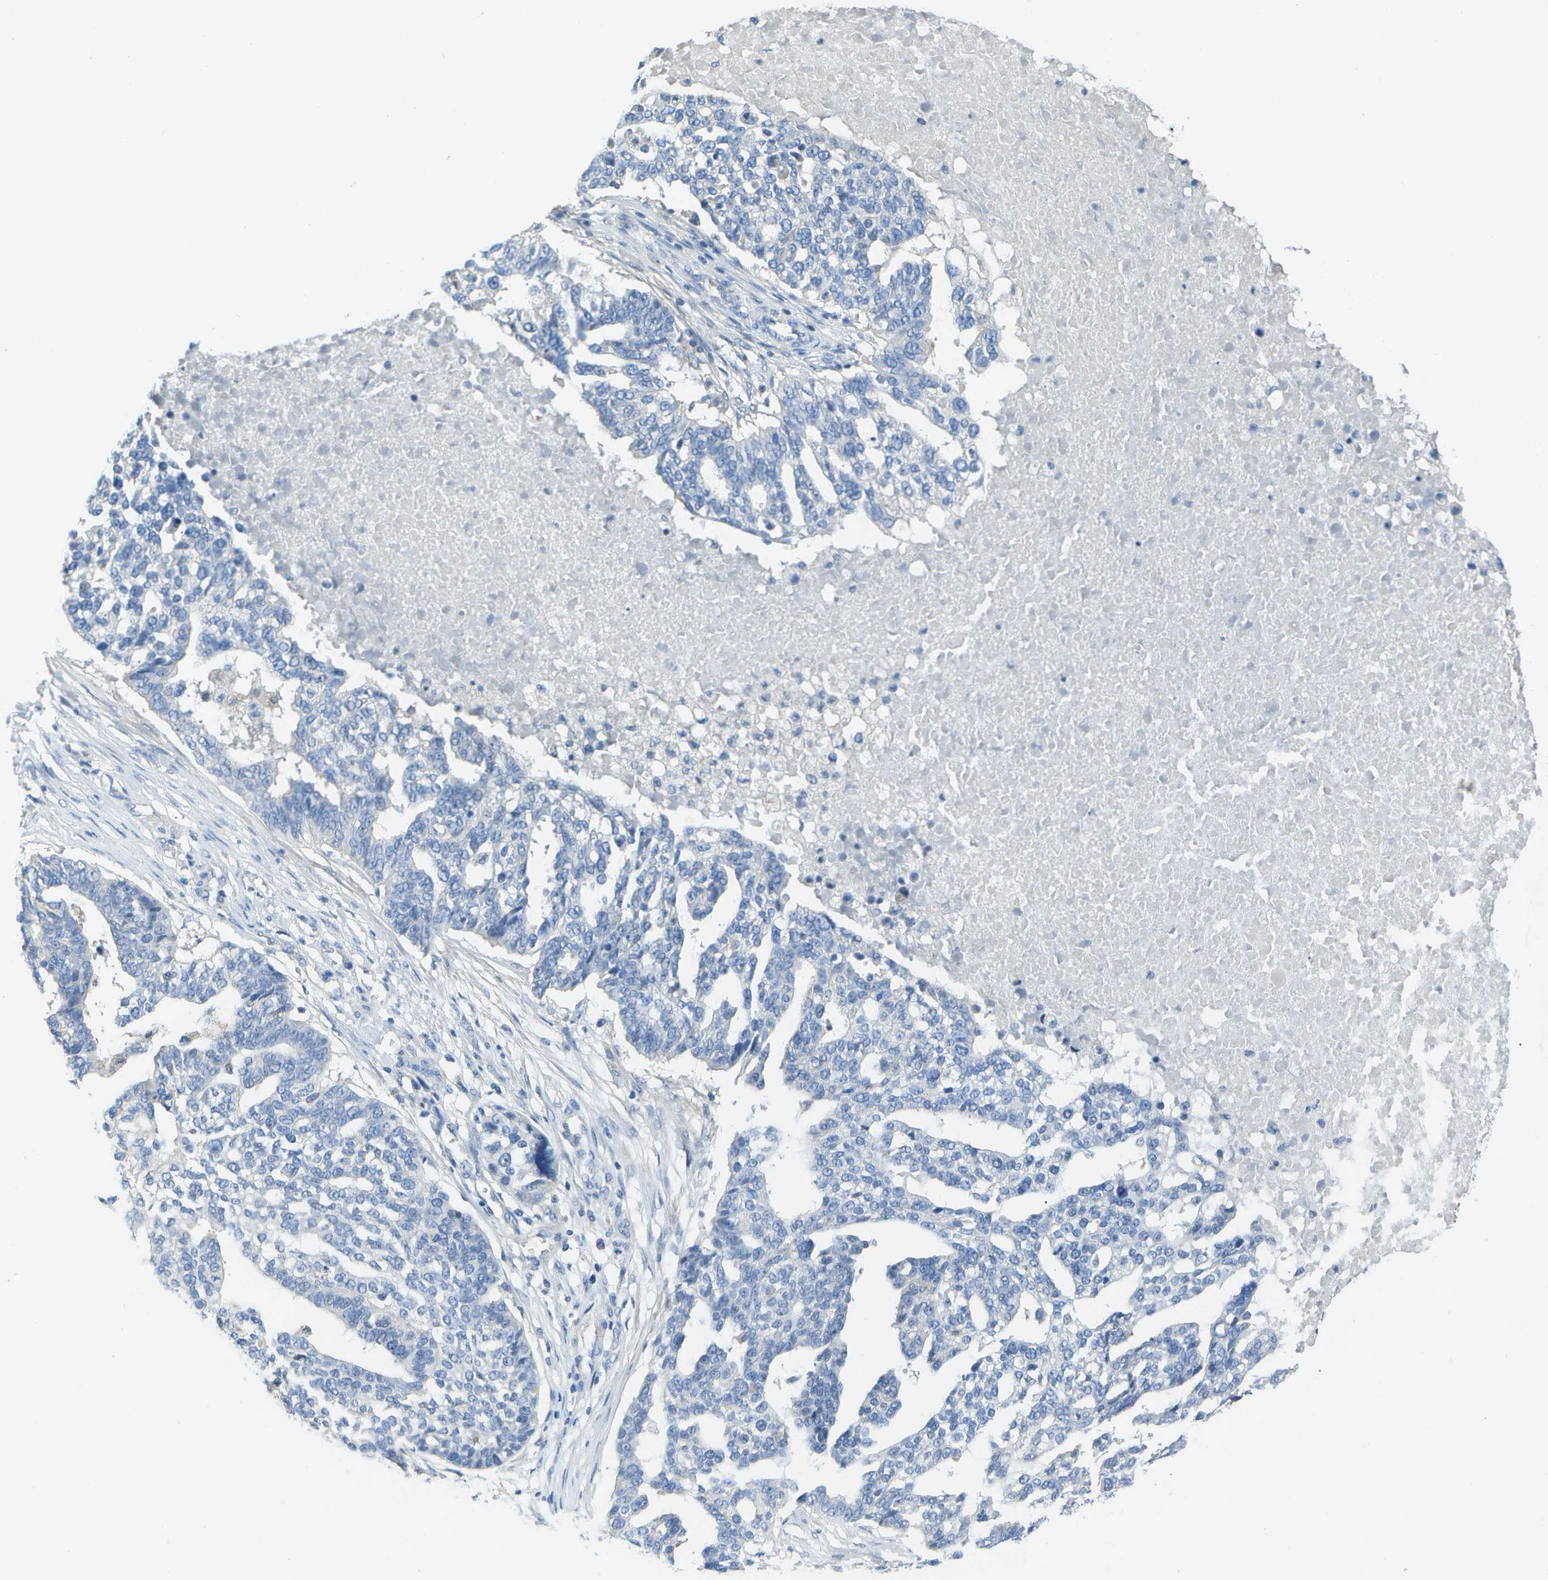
{"staining": {"intensity": "negative", "quantity": "none", "location": "none"}, "tissue": "ovarian cancer", "cell_type": "Tumor cells", "image_type": "cancer", "snomed": [{"axis": "morphology", "description": "Cystadenocarcinoma, serous, NOS"}, {"axis": "topography", "description": "Ovary"}], "caption": "A photomicrograph of ovarian cancer (serous cystadenocarcinoma) stained for a protein exhibits no brown staining in tumor cells.", "gene": "DCT", "patient": {"sex": "female", "age": 59}}